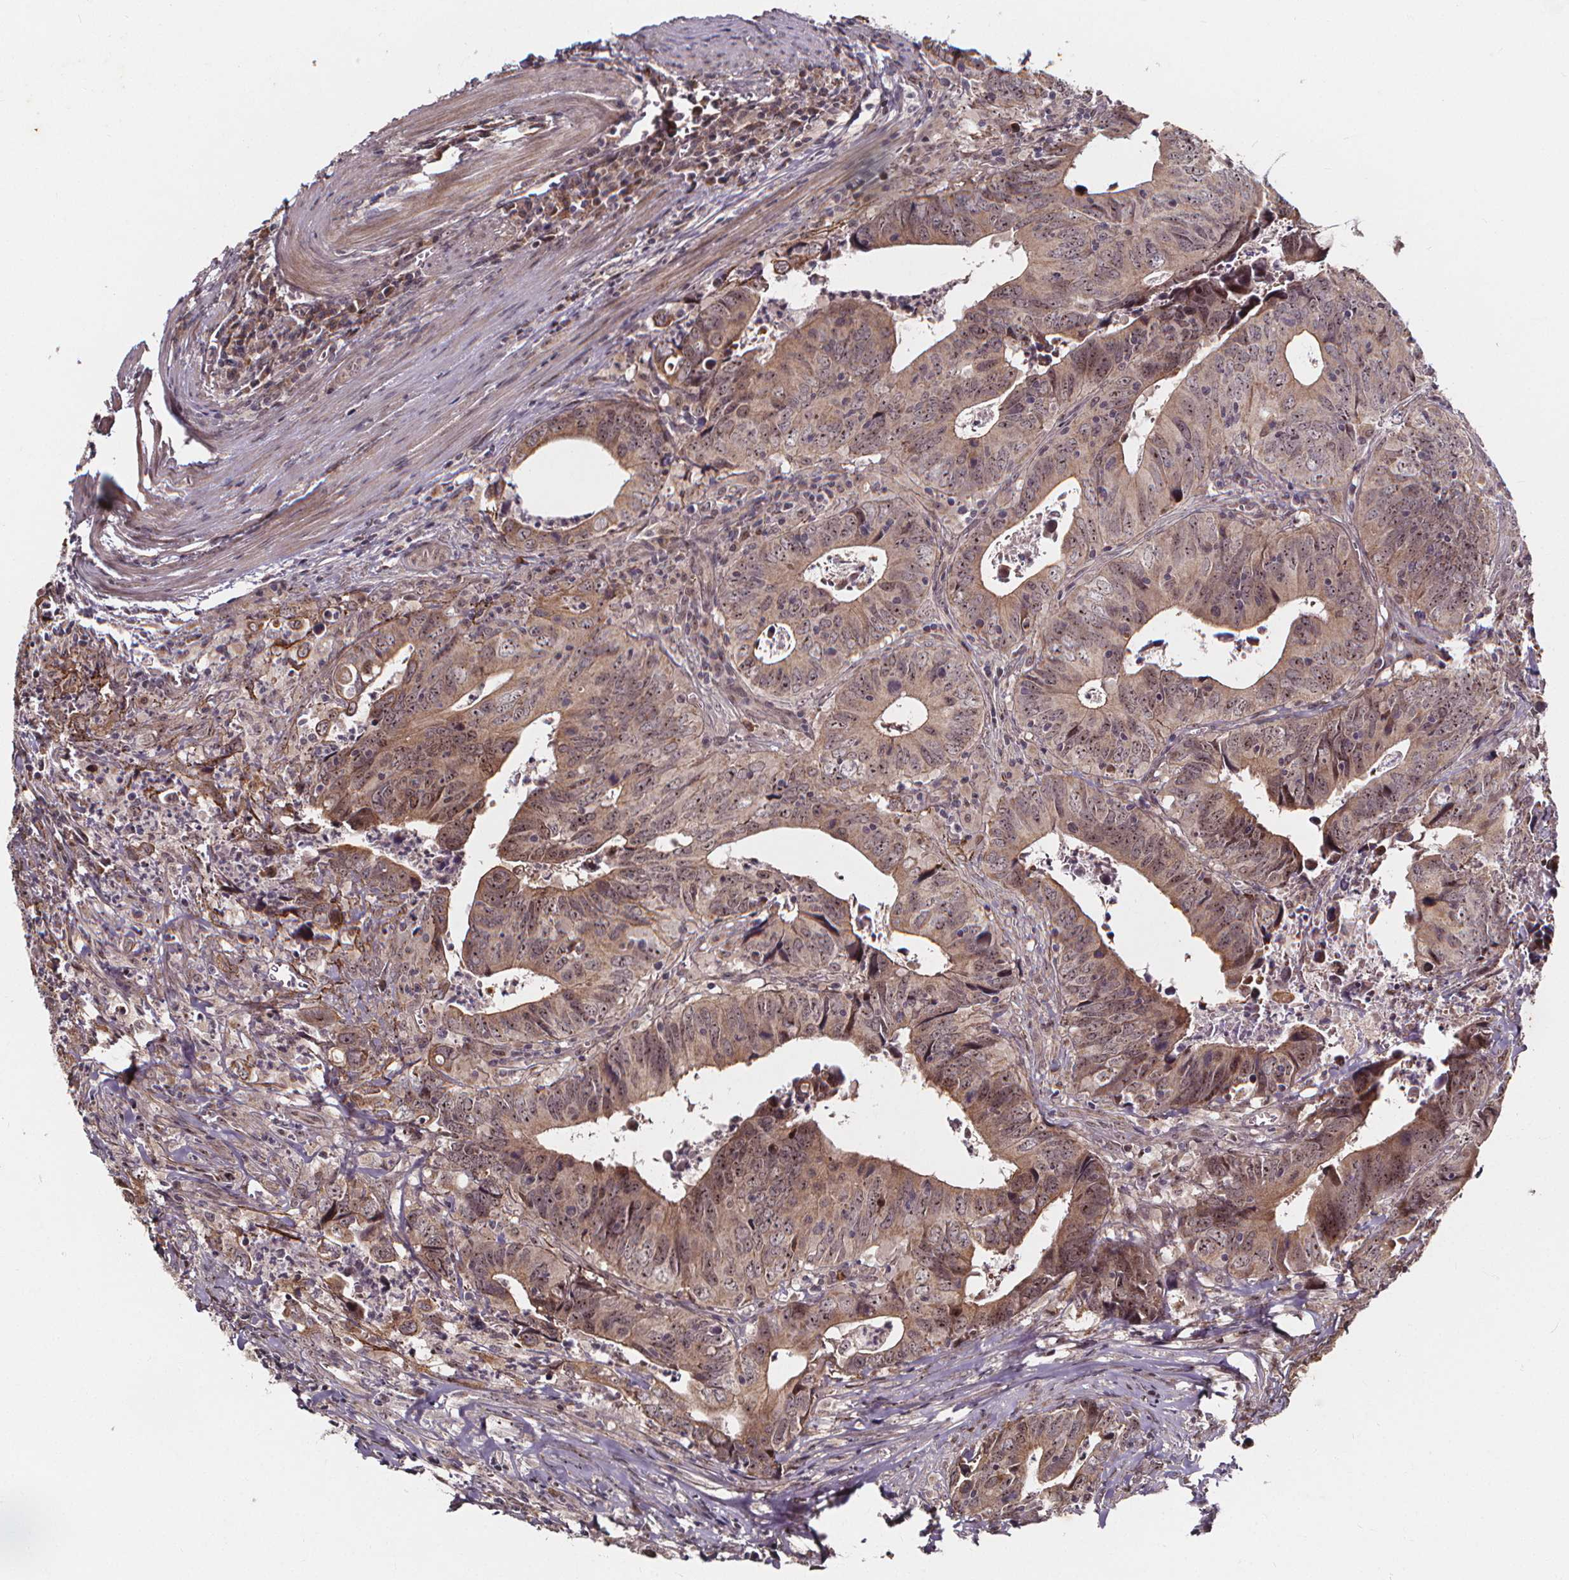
{"staining": {"intensity": "weak", "quantity": ">75%", "location": "cytoplasmic/membranous,nuclear"}, "tissue": "colorectal cancer", "cell_type": "Tumor cells", "image_type": "cancer", "snomed": [{"axis": "morphology", "description": "Adenocarcinoma, NOS"}, {"axis": "topography", "description": "Colon"}], "caption": "There is low levels of weak cytoplasmic/membranous and nuclear staining in tumor cells of adenocarcinoma (colorectal), as demonstrated by immunohistochemical staining (brown color).", "gene": "DDIT3", "patient": {"sex": "female", "age": 82}}